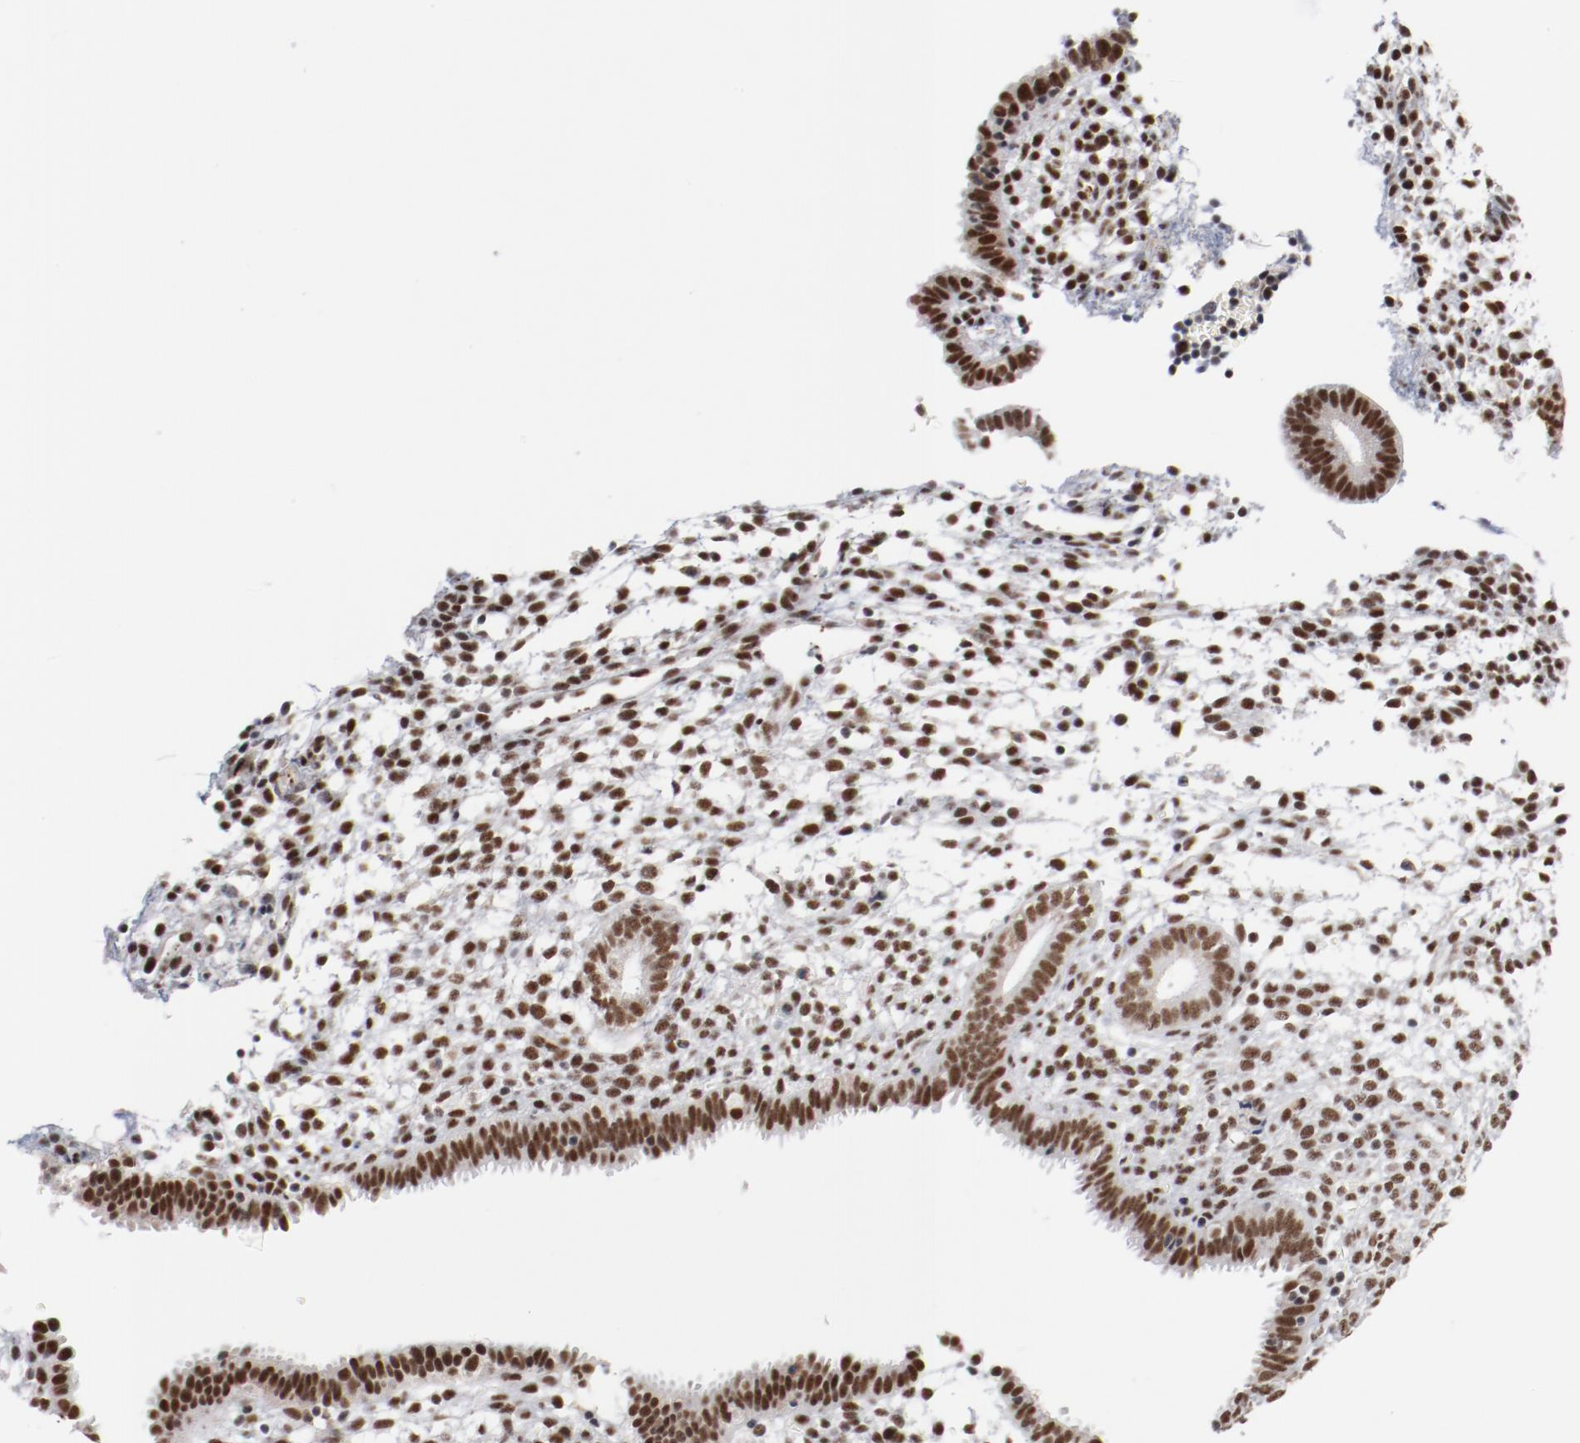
{"staining": {"intensity": "moderate", "quantity": ">75%", "location": "nuclear"}, "tissue": "endometrium", "cell_type": "Cells in endometrial stroma", "image_type": "normal", "snomed": [{"axis": "morphology", "description": "Normal tissue, NOS"}, {"axis": "topography", "description": "Endometrium"}], "caption": "Moderate nuclear positivity for a protein is appreciated in about >75% of cells in endometrial stroma of normal endometrium using IHC.", "gene": "BUB3", "patient": {"sex": "female", "age": 35}}